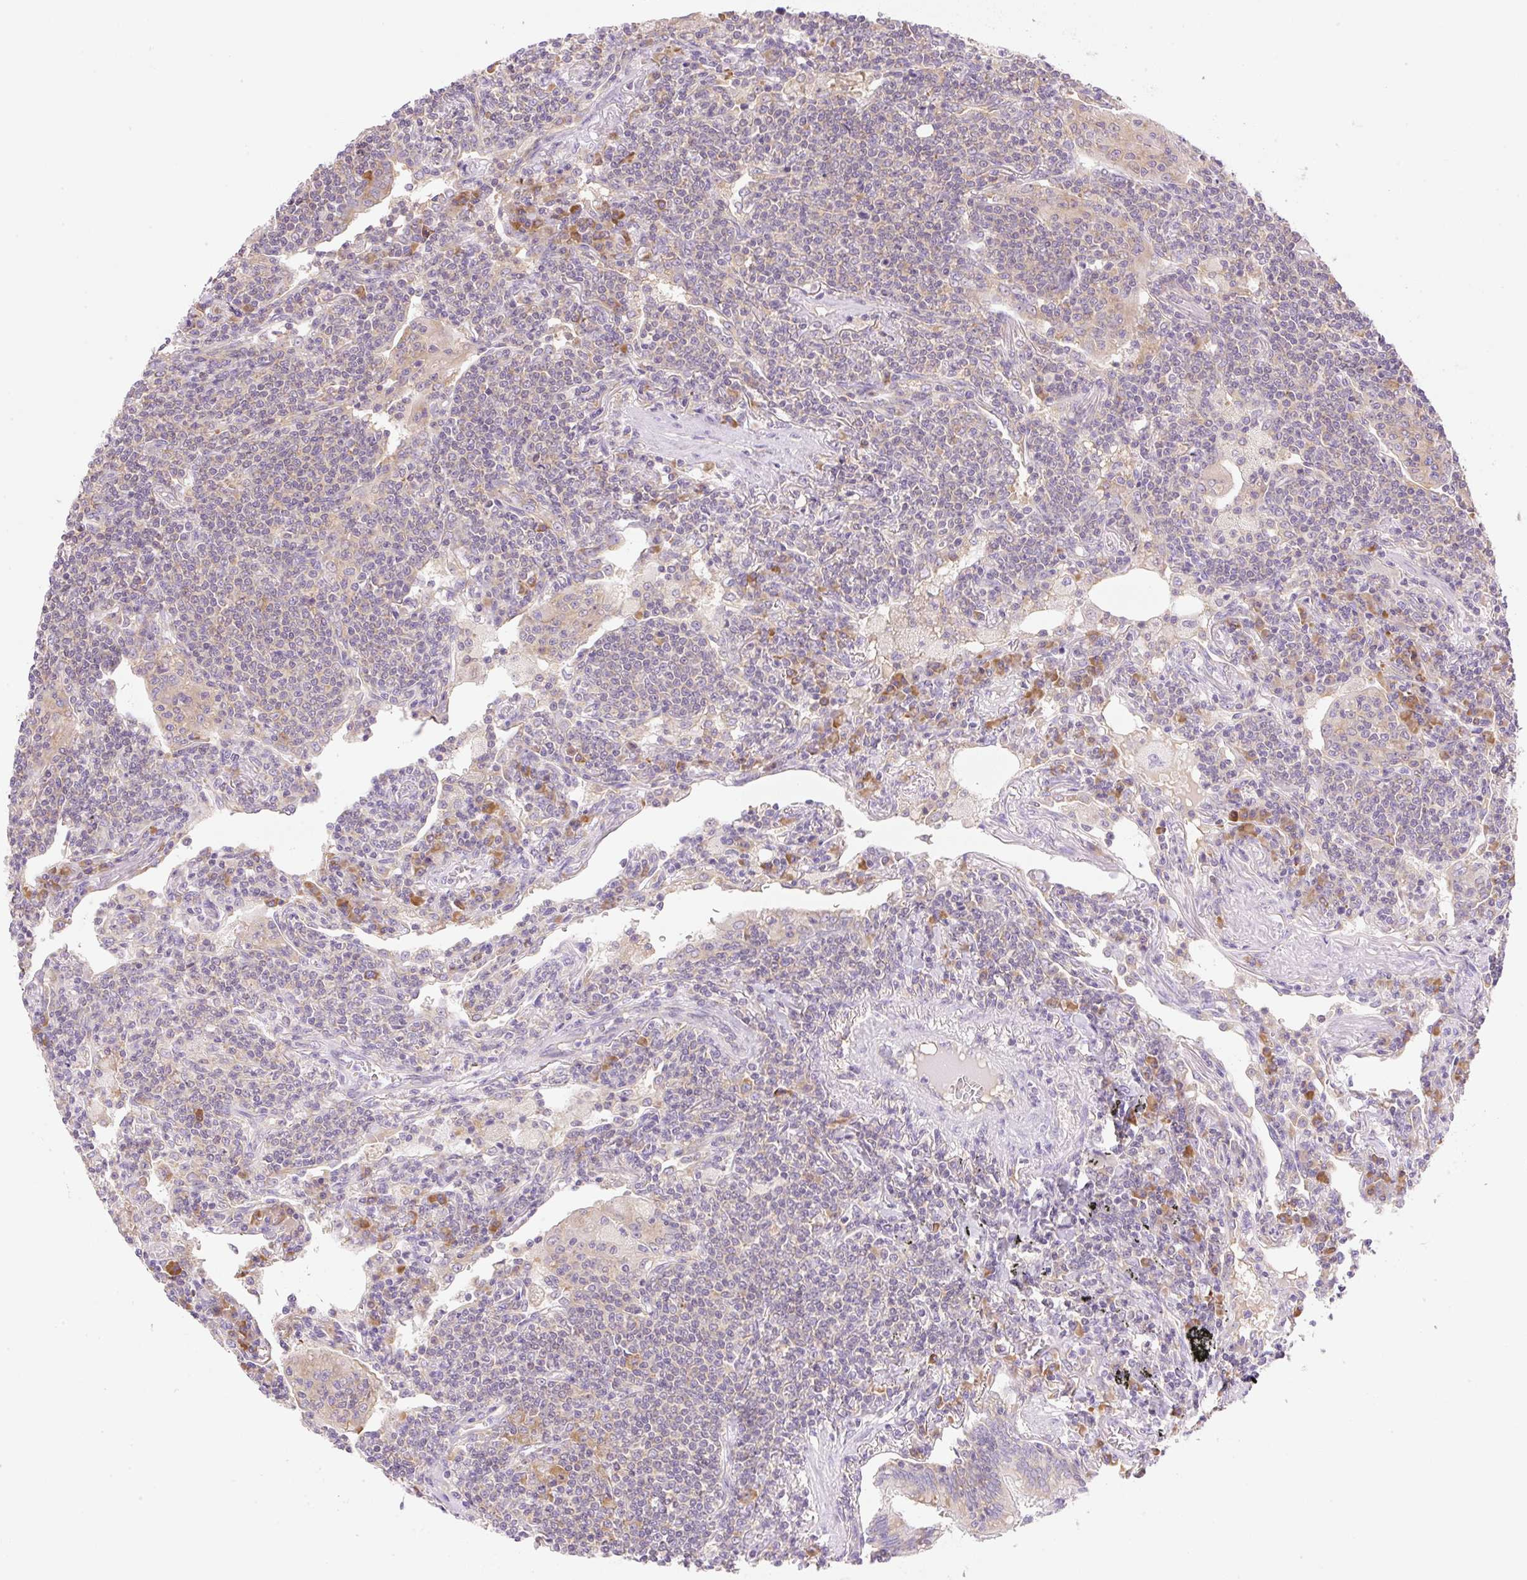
{"staining": {"intensity": "weak", "quantity": "<25%", "location": "cytoplasmic/membranous"}, "tissue": "lymphoma", "cell_type": "Tumor cells", "image_type": "cancer", "snomed": [{"axis": "morphology", "description": "Malignant lymphoma, non-Hodgkin's type, Low grade"}, {"axis": "topography", "description": "Lung"}], "caption": "DAB (3,3'-diaminobenzidine) immunohistochemical staining of human low-grade malignant lymphoma, non-Hodgkin's type shows no significant expression in tumor cells.", "gene": "RPL18A", "patient": {"sex": "female", "age": 71}}